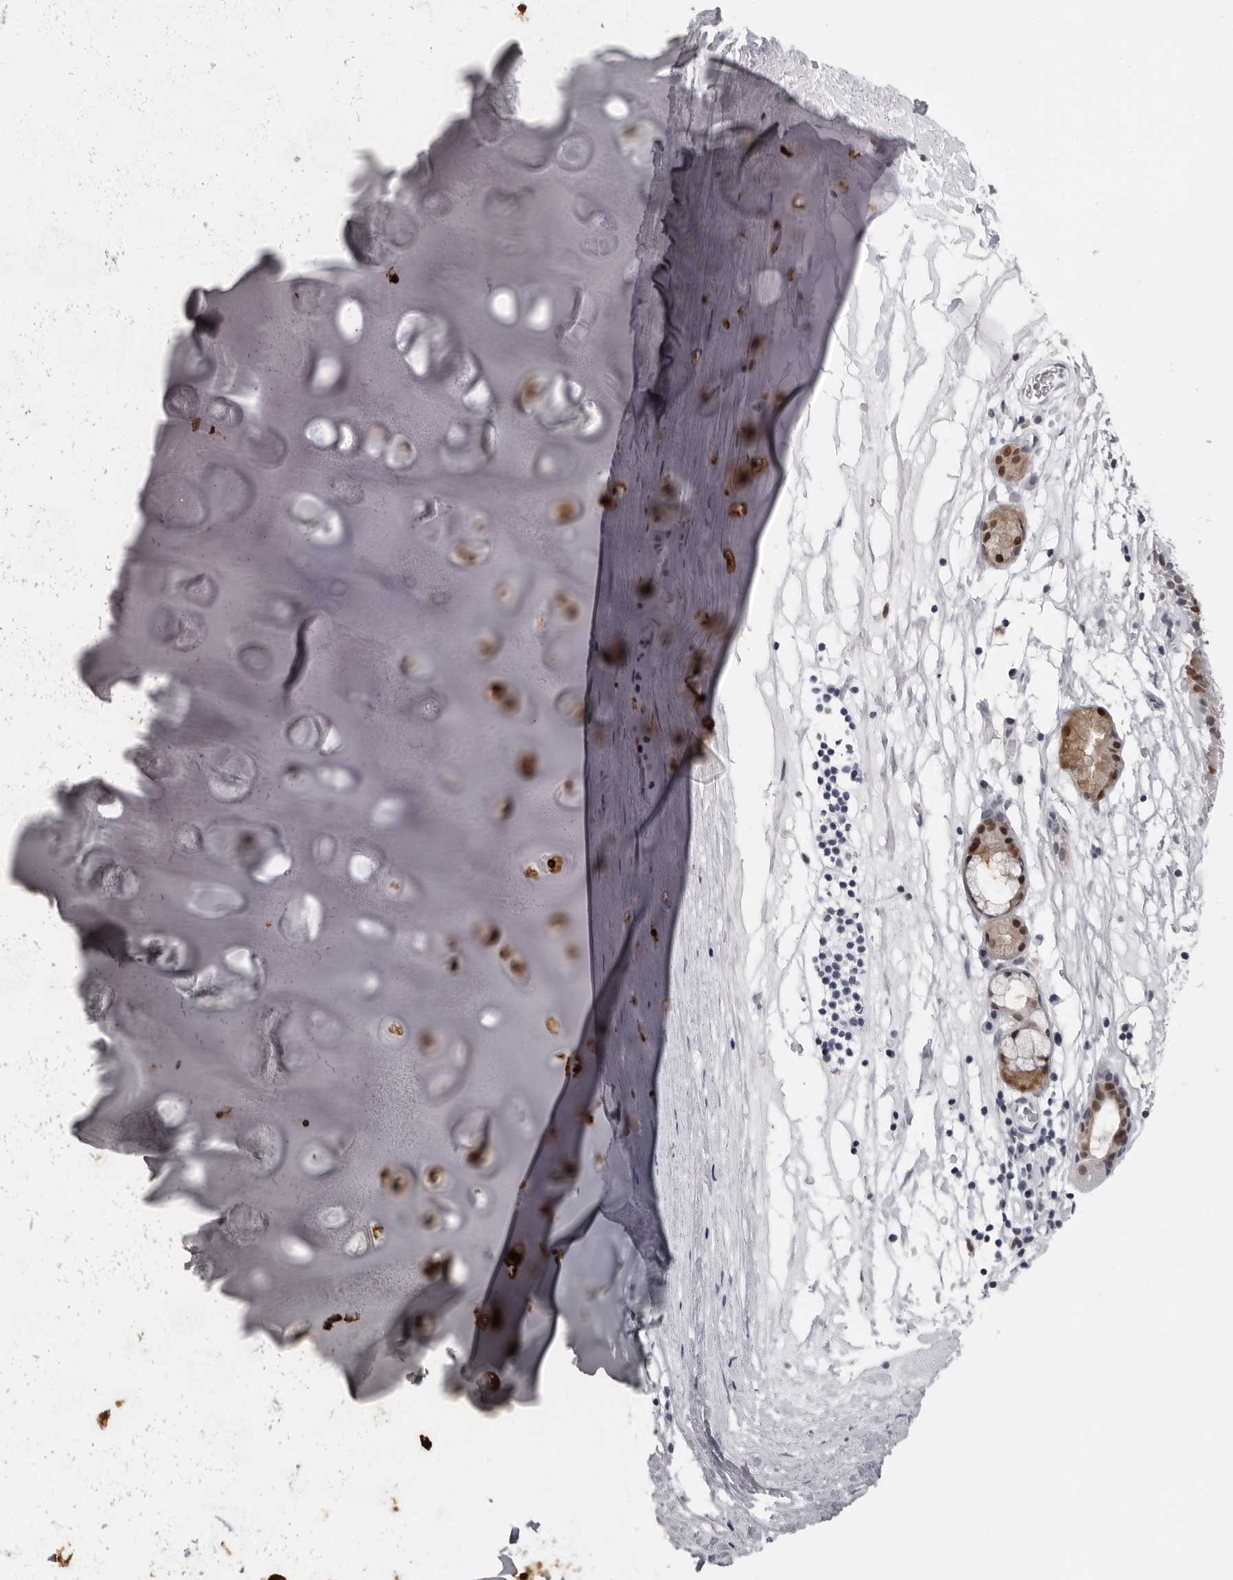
{"staining": {"intensity": "negative", "quantity": "none", "location": "none"}, "tissue": "adipose tissue", "cell_type": "Adipocytes", "image_type": "normal", "snomed": [{"axis": "morphology", "description": "Normal tissue, NOS"}, {"axis": "topography", "description": "Cartilage tissue"}], "caption": "Immunohistochemical staining of normal human adipose tissue shows no significant staining in adipocytes.", "gene": "LZIC", "patient": {"sex": "female", "age": 63}}